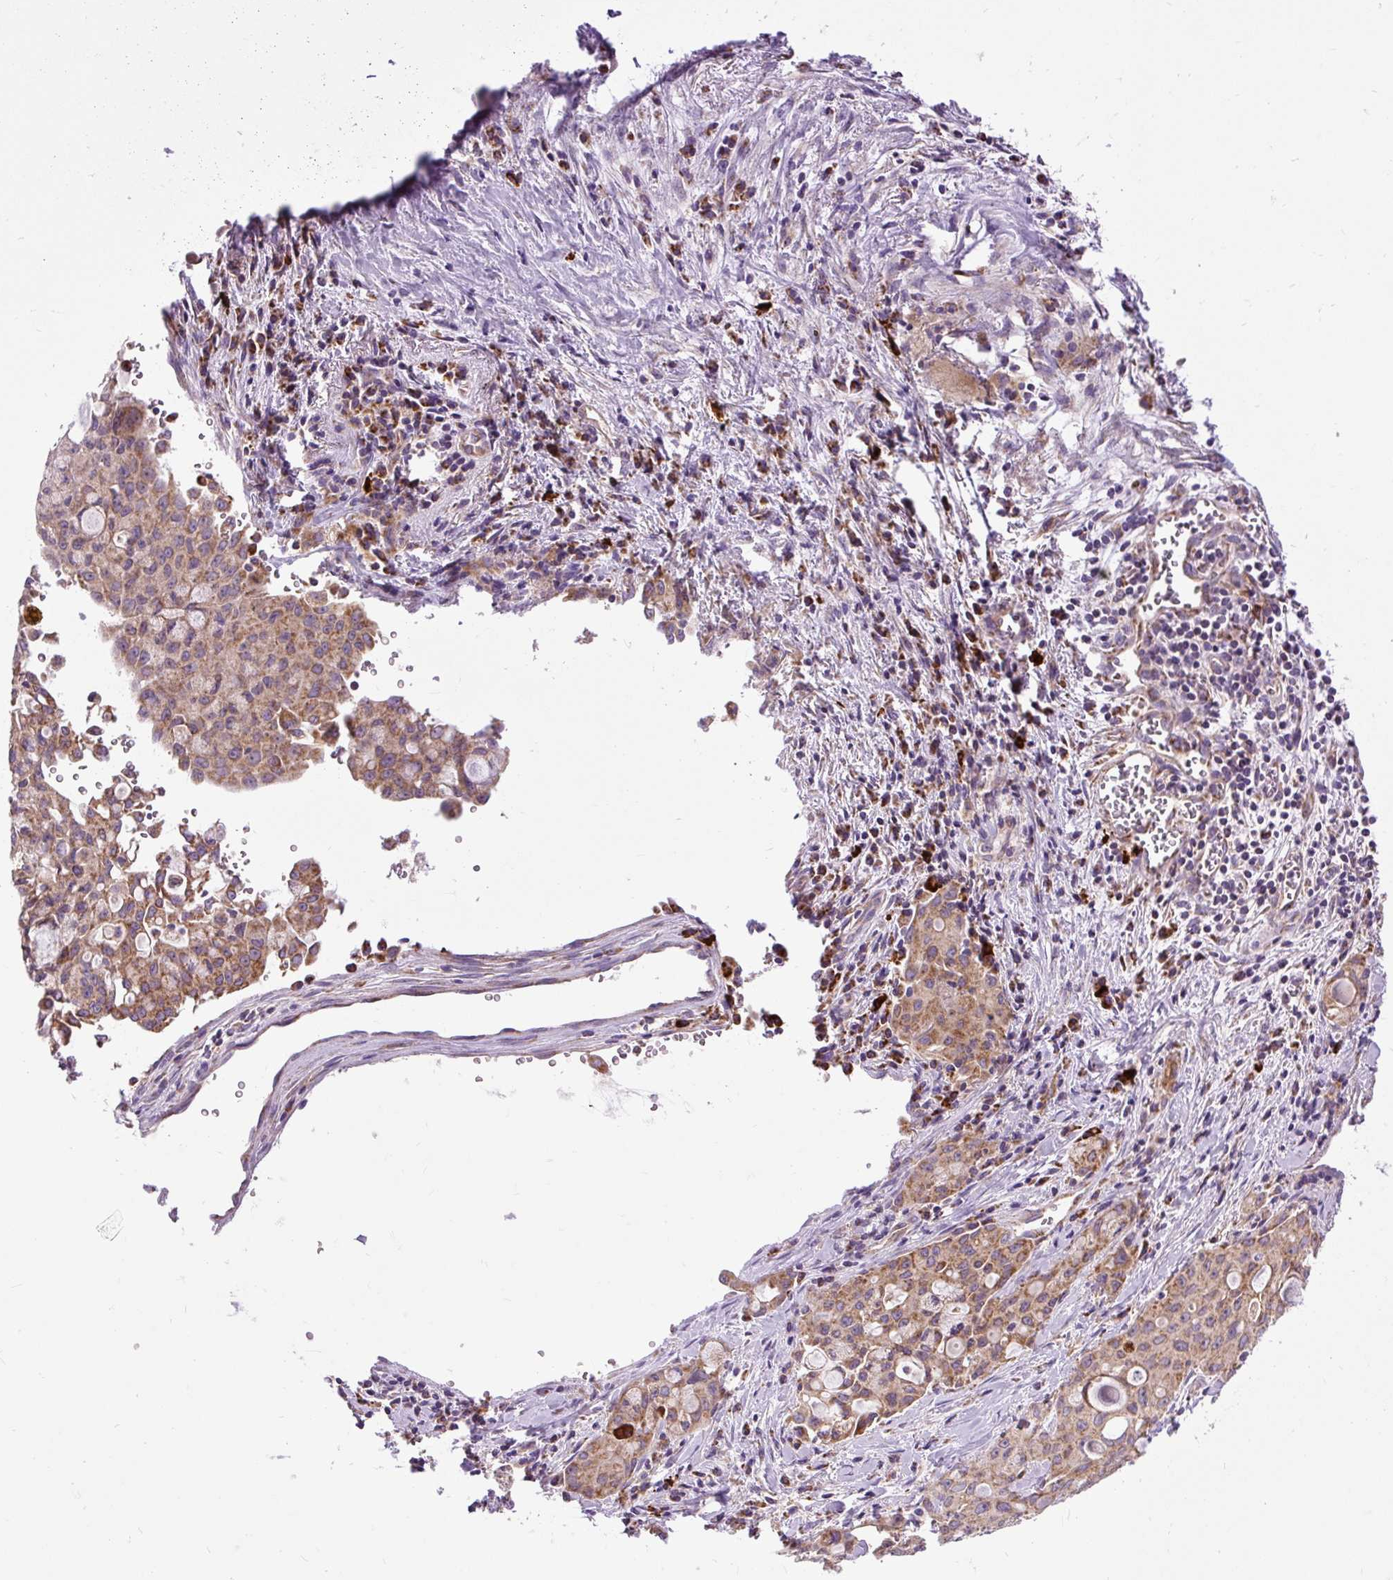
{"staining": {"intensity": "moderate", "quantity": ">75%", "location": "cytoplasmic/membranous"}, "tissue": "lung cancer", "cell_type": "Tumor cells", "image_type": "cancer", "snomed": [{"axis": "morphology", "description": "Adenocarcinoma, NOS"}, {"axis": "topography", "description": "Lung"}], "caption": "Immunohistochemistry (IHC) of human adenocarcinoma (lung) exhibits medium levels of moderate cytoplasmic/membranous expression in about >75% of tumor cells.", "gene": "TM2D3", "patient": {"sex": "female", "age": 44}}